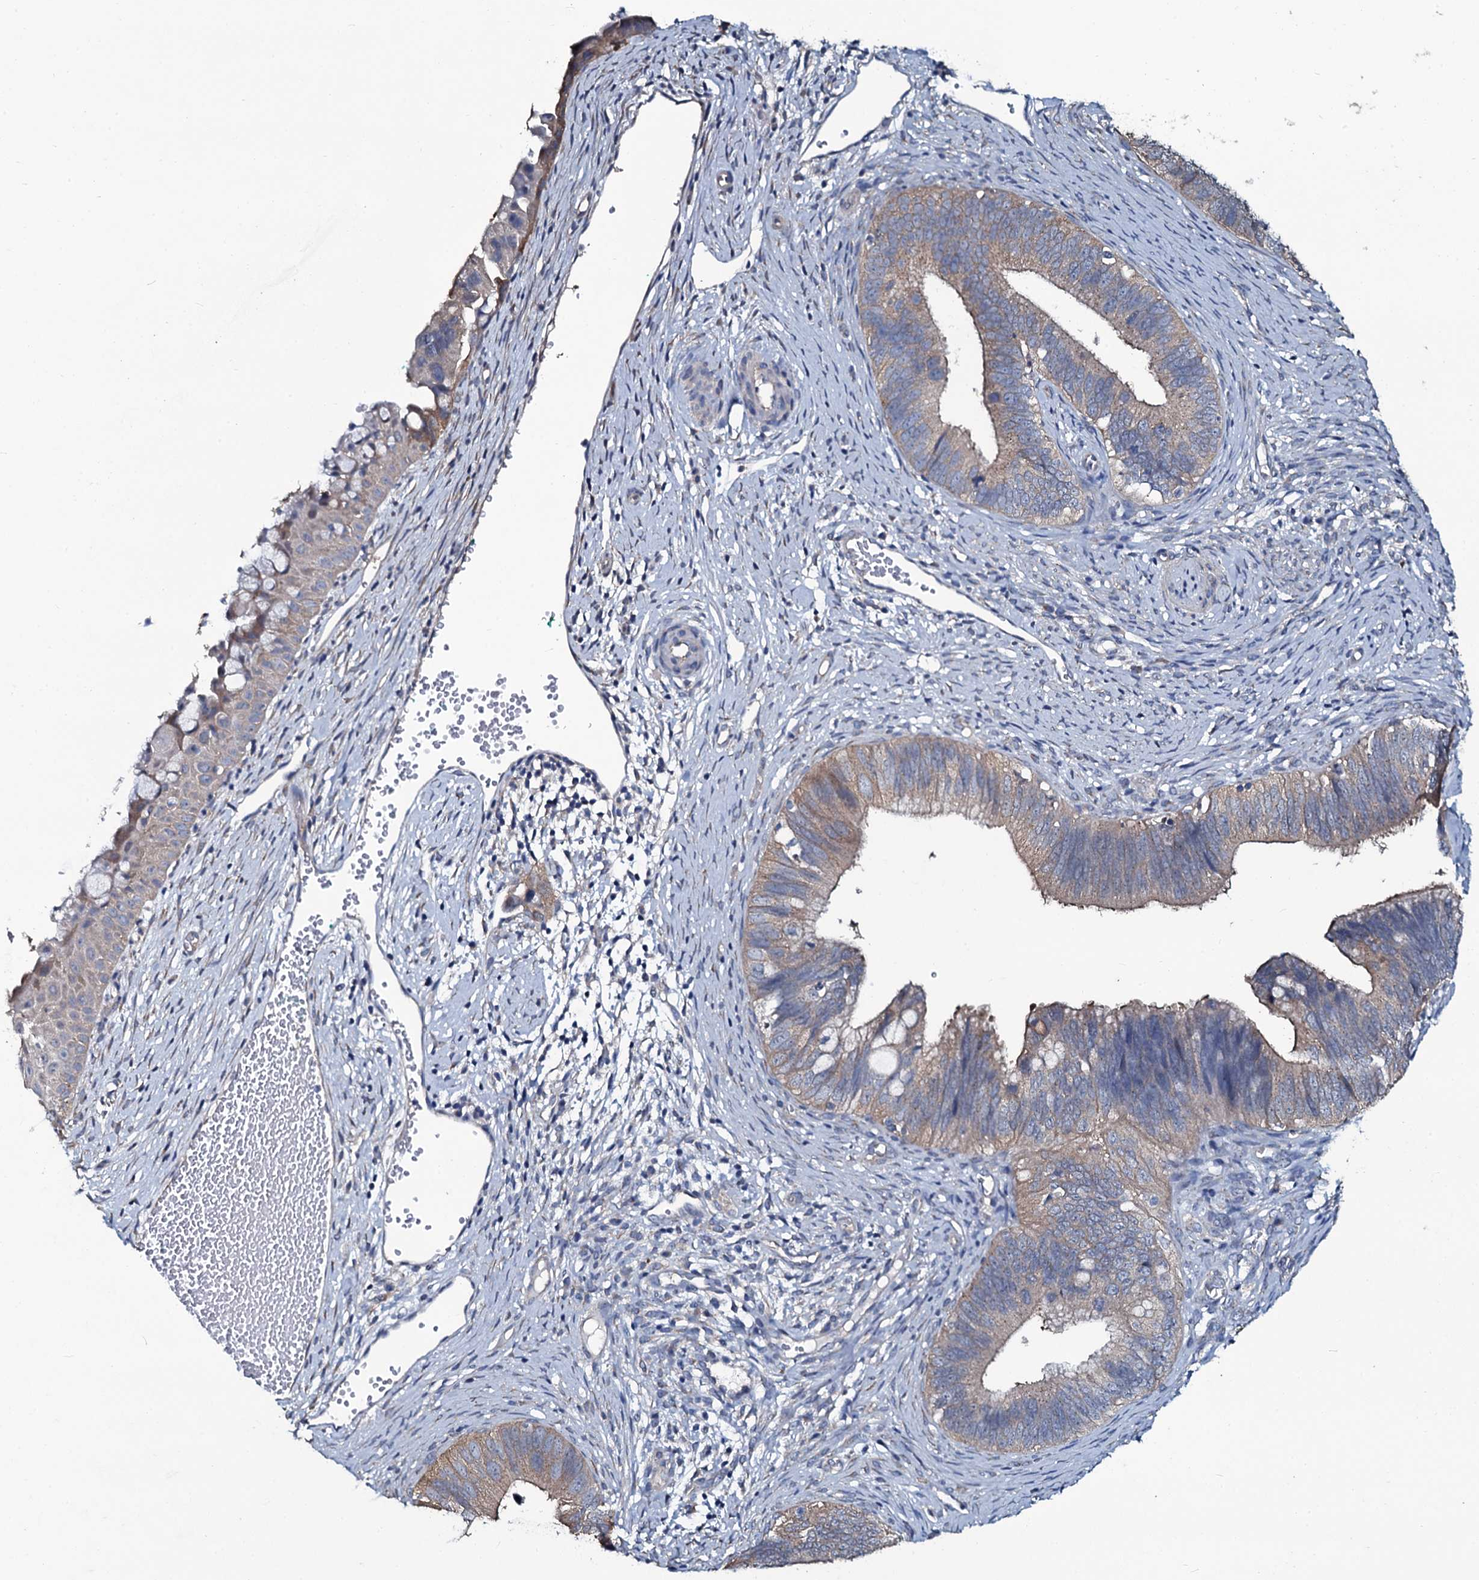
{"staining": {"intensity": "moderate", "quantity": ">75%", "location": "cytoplasmic/membranous"}, "tissue": "cervical cancer", "cell_type": "Tumor cells", "image_type": "cancer", "snomed": [{"axis": "morphology", "description": "Adenocarcinoma, NOS"}, {"axis": "topography", "description": "Cervix"}], "caption": "A high-resolution micrograph shows immunohistochemistry (IHC) staining of adenocarcinoma (cervical), which shows moderate cytoplasmic/membranous positivity in approximately >75% of tumor cells.", "gene": "USPL1", "patient": {"sex": "female", "age": 42}}